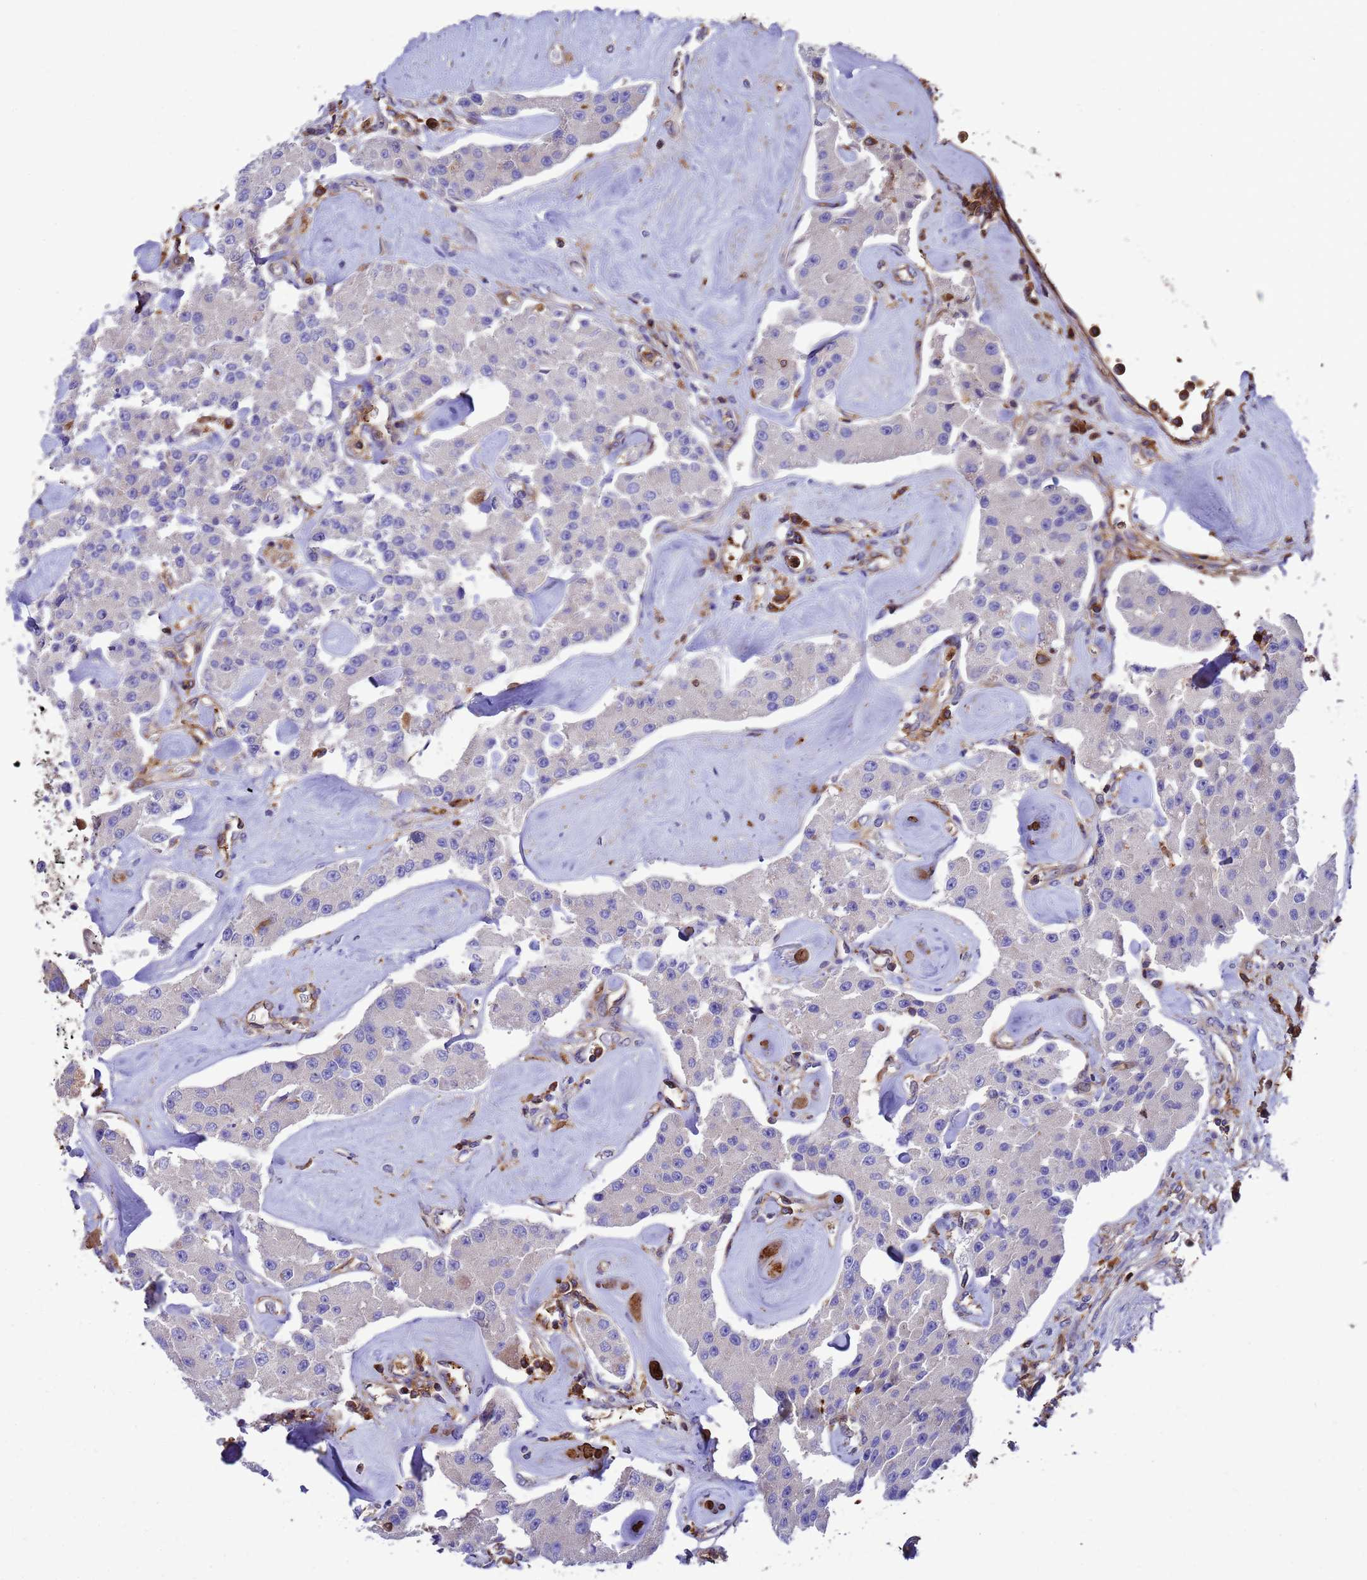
{"staining": {"intensity": "negative", "quantity": "none", "location": "none"}, "tissue": "carcinoid", "cell_type": "Tumor cells", "image_type": "cancer", "snomed": [{"axis": "morphology", "description": "Carcinoid, malignant, NOS"}, {"axis": "topography", "description": "Pancreas"}], "caption": "Tumor cells show no significant protein staining in carcinoid (malignant).", "gene": "ZNF235", "patient": {"sex": "male", "age": 41}}